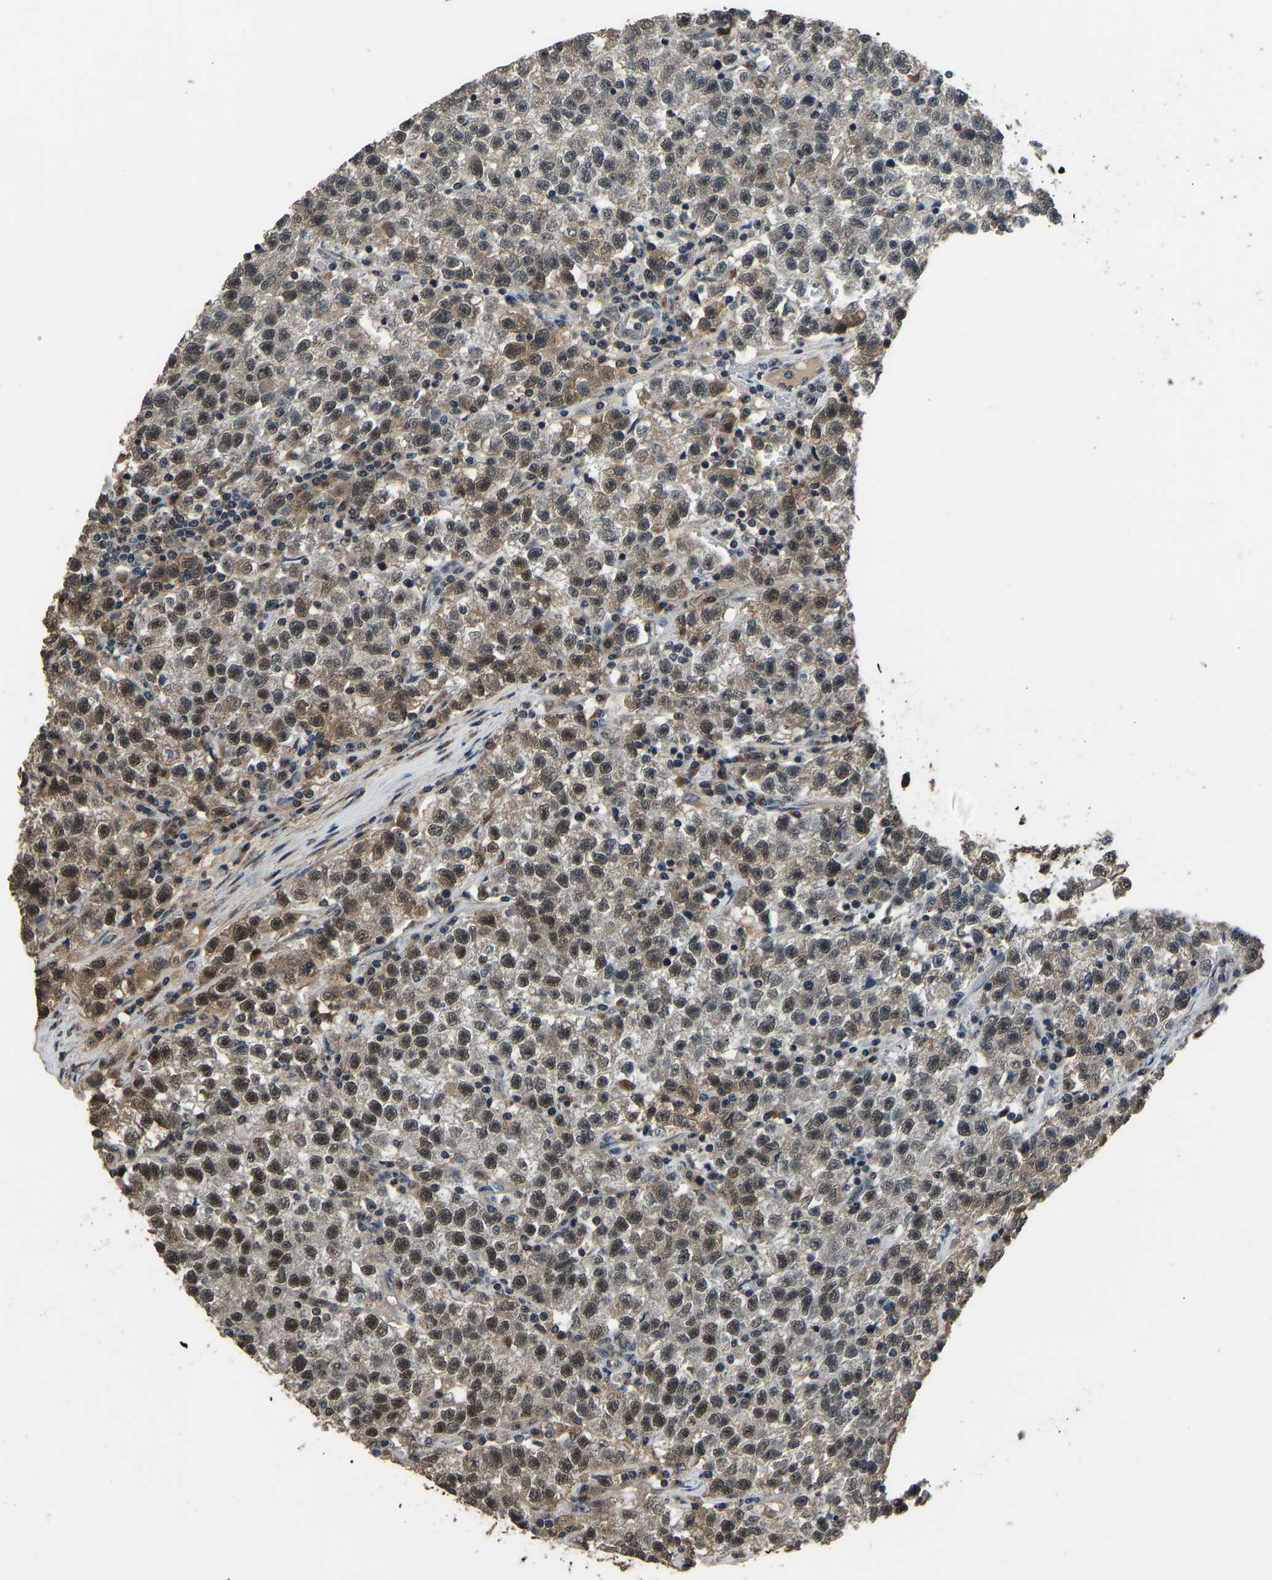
{"staining": {"intensity": "strong", "quantity": ">75%", "location": "nuclear"}, "tissue": "testis cancer", "cell_type": "Tumor cells", "image_type": "cancer", "snomed": [{"axis": "morphology", "description": "Seminoma, NOS"}, {"axis": "topography", "description": "Testis"}], "caption": "Immunohistochemistry (IHC) of human seminoma (testis) exhibits high levels of strong nuclear staining in approximately >75% of tumor cells.", "gene": "TOX4", "patient": {"sex": "male", "age": 22}}